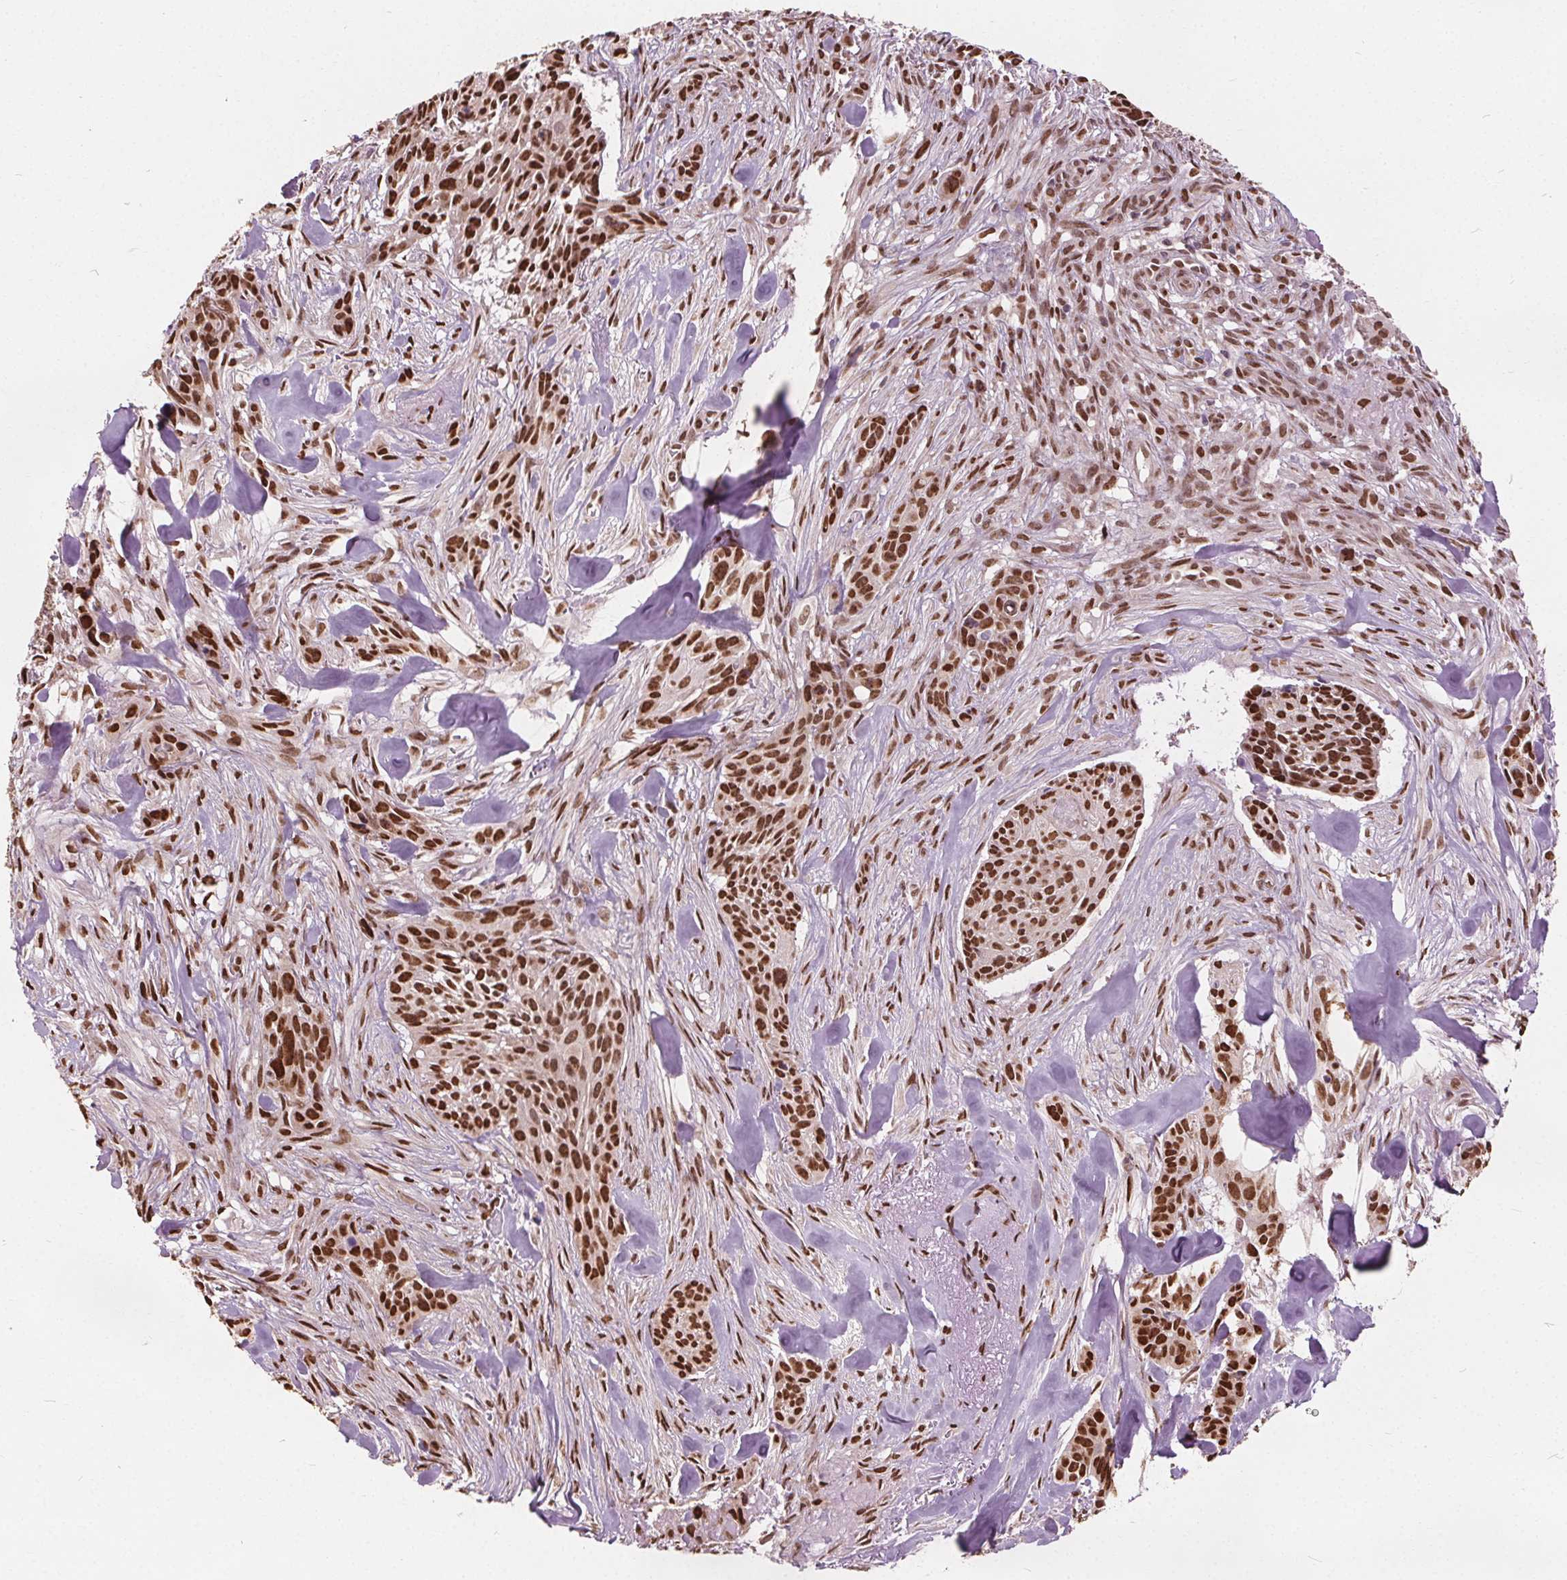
{"staining": {"intensity": "strong", "quantity": ">75%", "location": "nuclear"}, "tissue": "skin cancer", "cell_type": "Tumor cells", "image_type": "cancer", "snomed": [{"axis": "morphology", "description": "Basal cell carcinoma"}, {"axis": "topography", "description": "Skin"}], "caption": "Strong nuclear positivity is present in about >75% of tumor cells in skin cancer.", "gene": "ISLR2", "patient": {"sex": "male", "age": 87}}